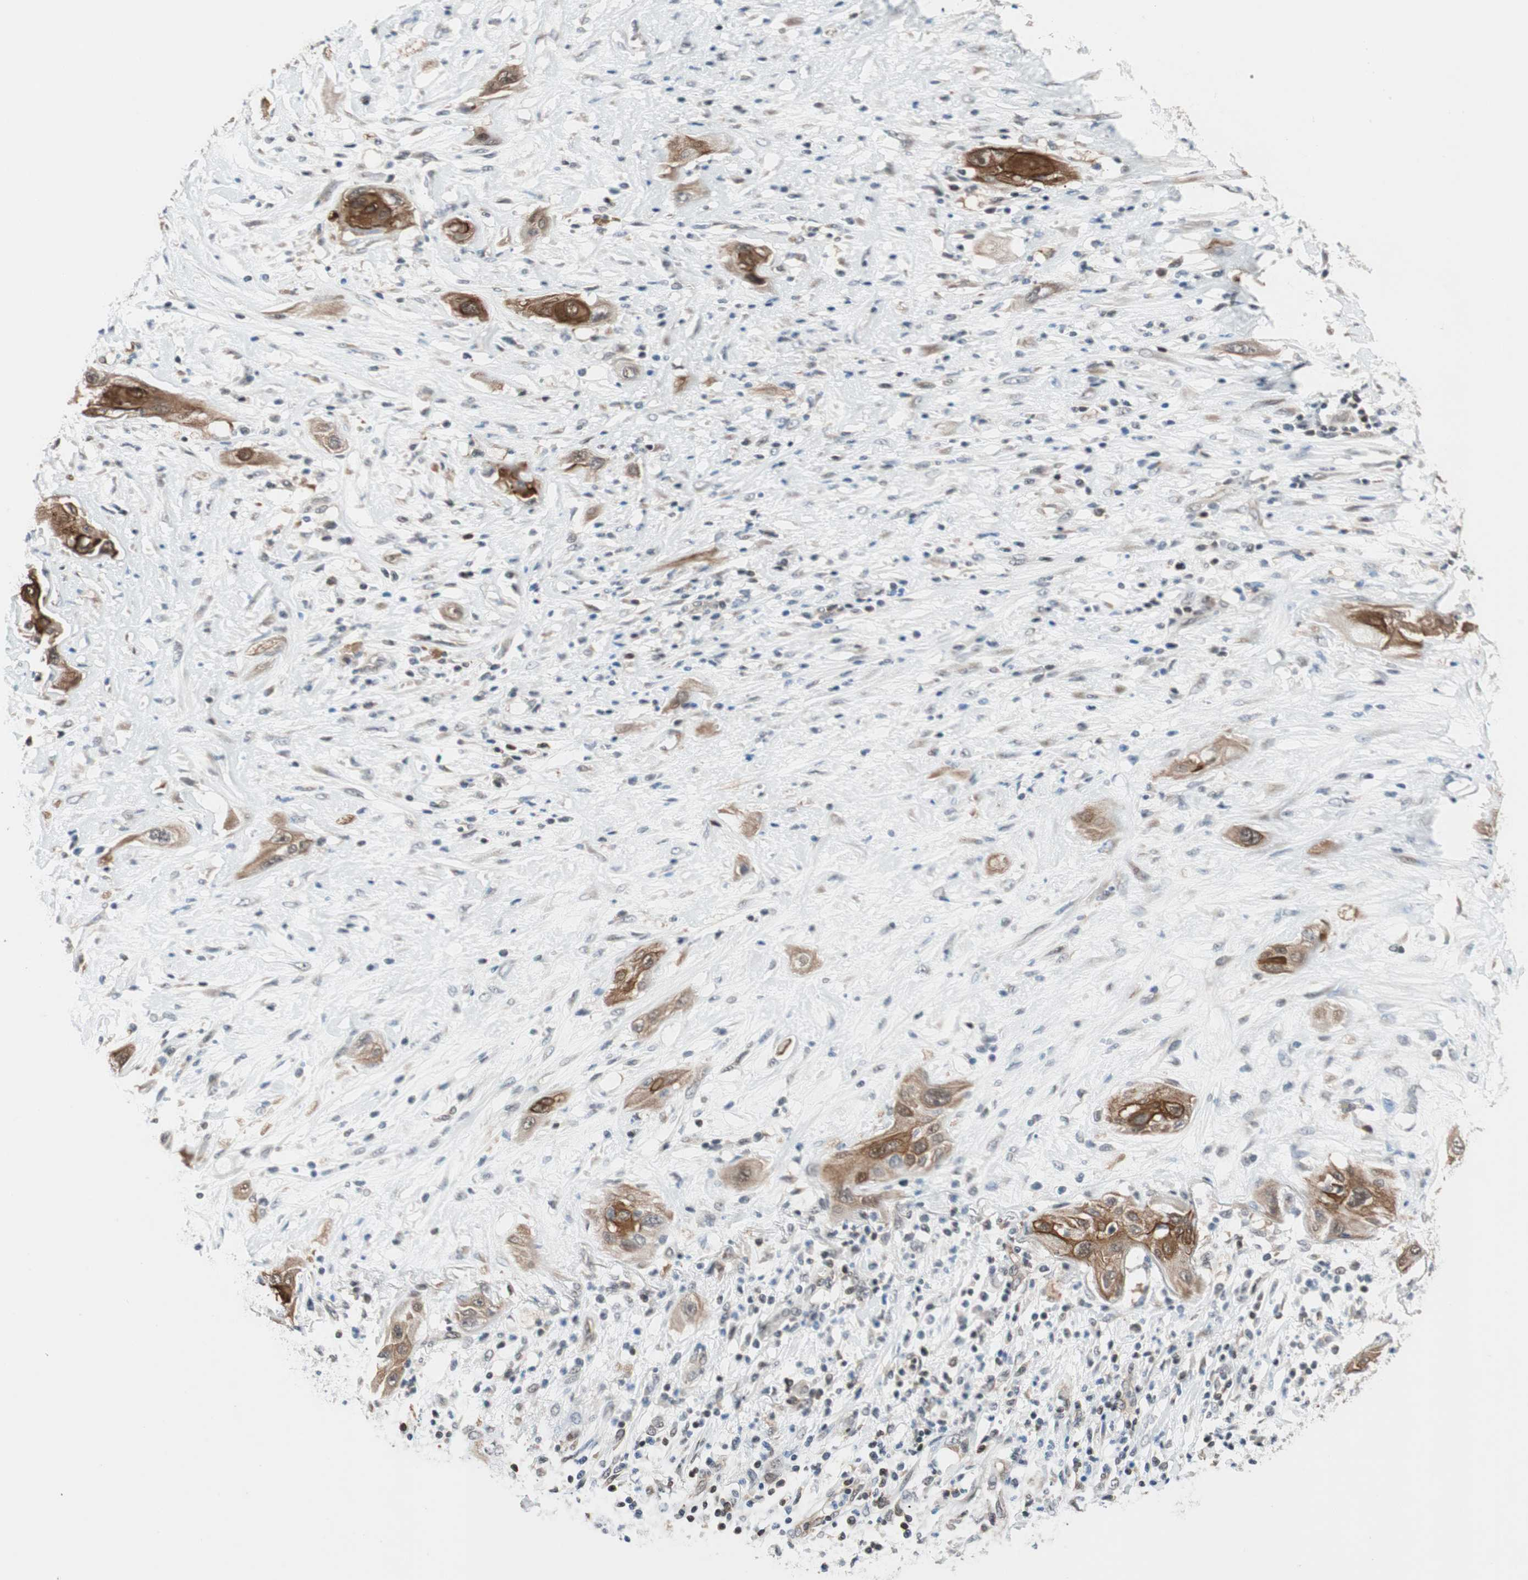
{"staining": {"intensity": "strong", "quantity": ">75%", "location": "cytoplasmic/membranous"}, "tissue": "lung cancer", "cell_type": "Tumor cells", "image_type": "cancer", "snomed": [{"axis": "morphology", "description": "Squamous cell carcinoma, NOS"}, {"axis": "topography", "description": "Lung"}], "caption": "Human lung squamous cell carcinoma stained for a protein (brown) shows strong cytoplasmic/membranous positive positivity in approximately >75% of tumor cells.", "gene": "ZNF512B", "patient": {"sex": "female", "age": 47}}